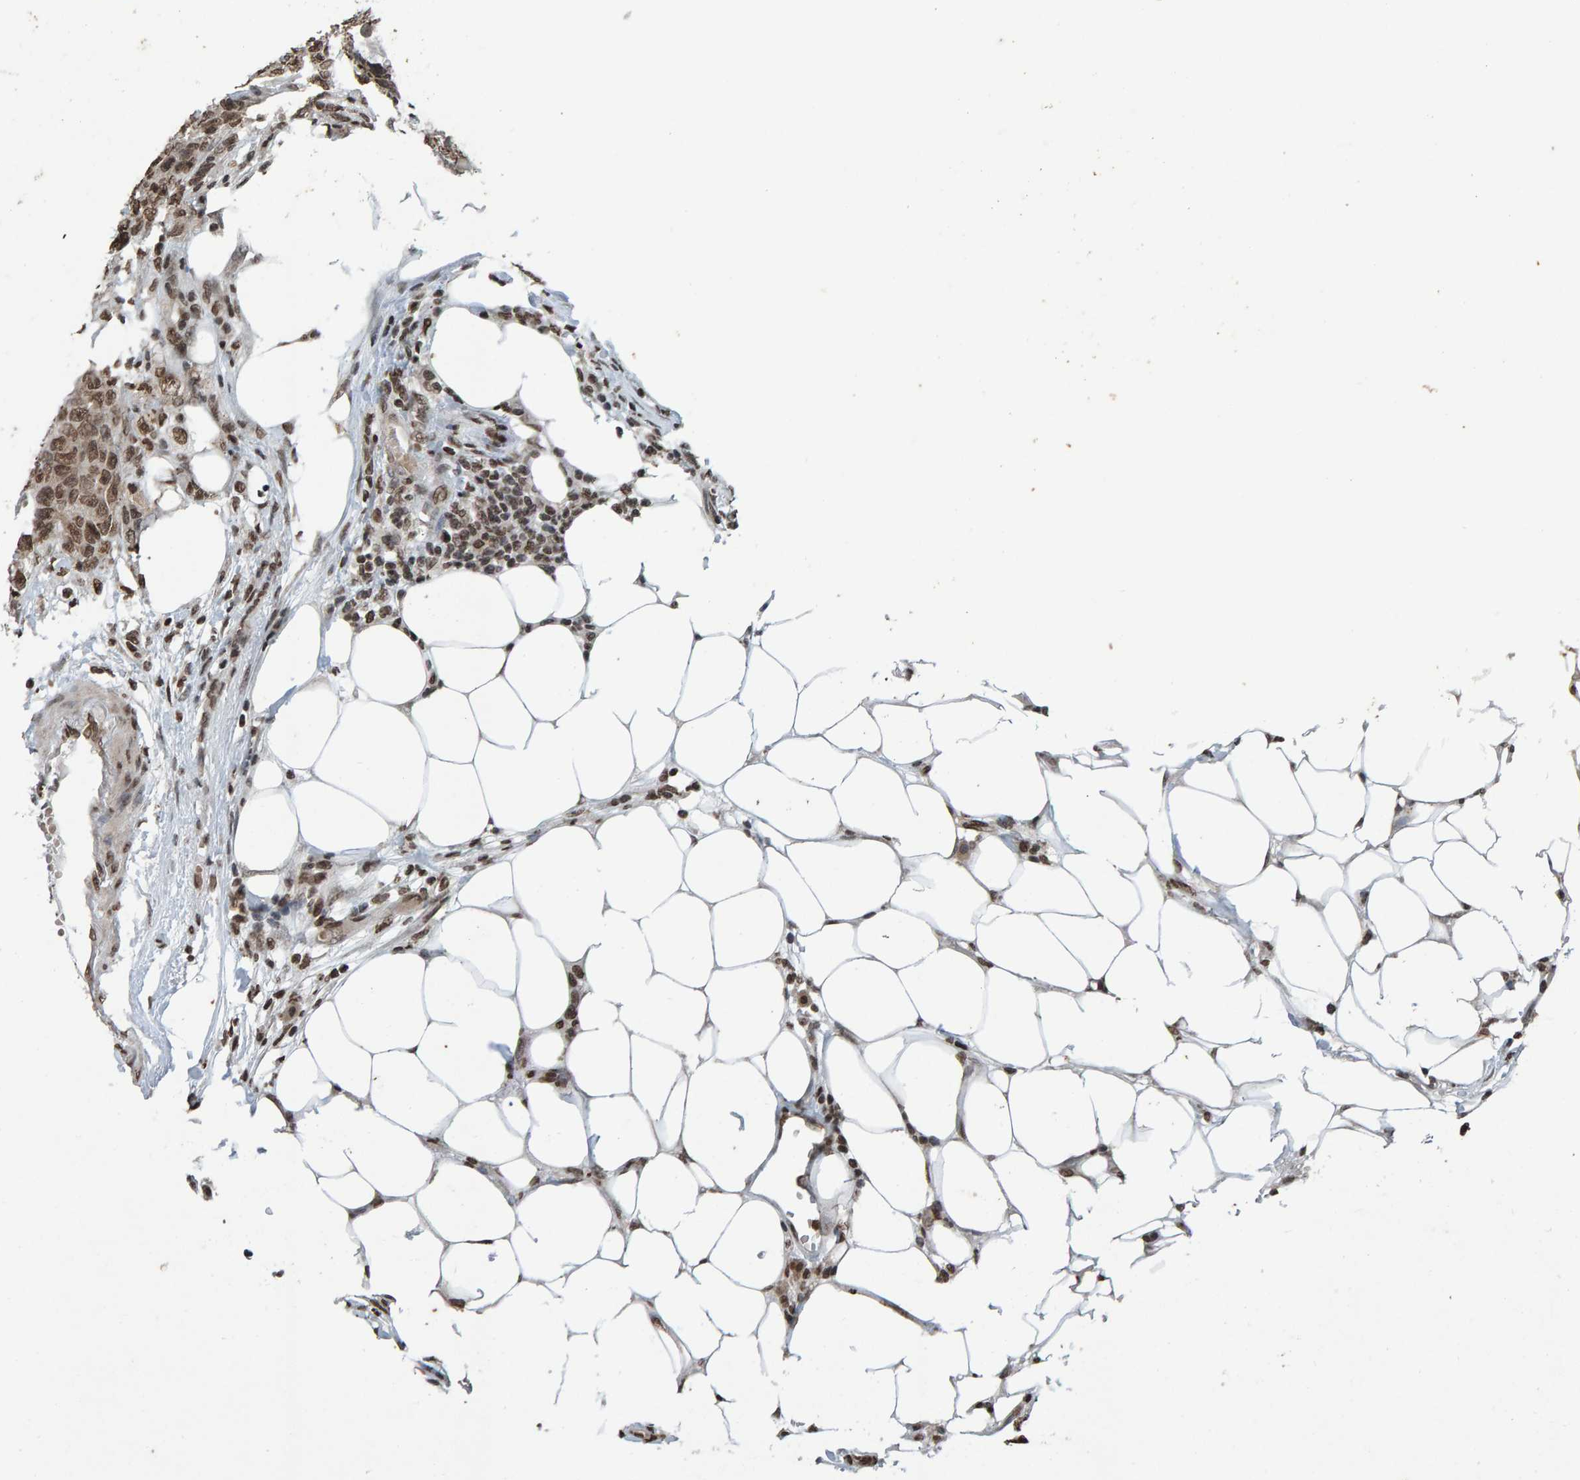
{"staining": {"intensity": "strong", "quantity": ">75%", "location": "nuclear"}, "tissue": "colorectal cancer", "cell_type": "Tumor cells", "image_type": "cancer", "snomed": [{"axis": "morphology", "description": "Adenocarcinoma, NOS"}, {"axis": "topography", "description": "Colon"}], "caption": "Immunohistochemistry staining of colorectal adenocarcinoma, which reveals high levels of strong nuclear expression in approximately >75% of tumor cells indicating strong nuclear protein staining. The staining was performed using DAB (brown) for protein detection and nuclei were counterstained in hematoxylin (blue).", "gene": "H2AZ1", "patient": {"sex": "female", "age": 86}}